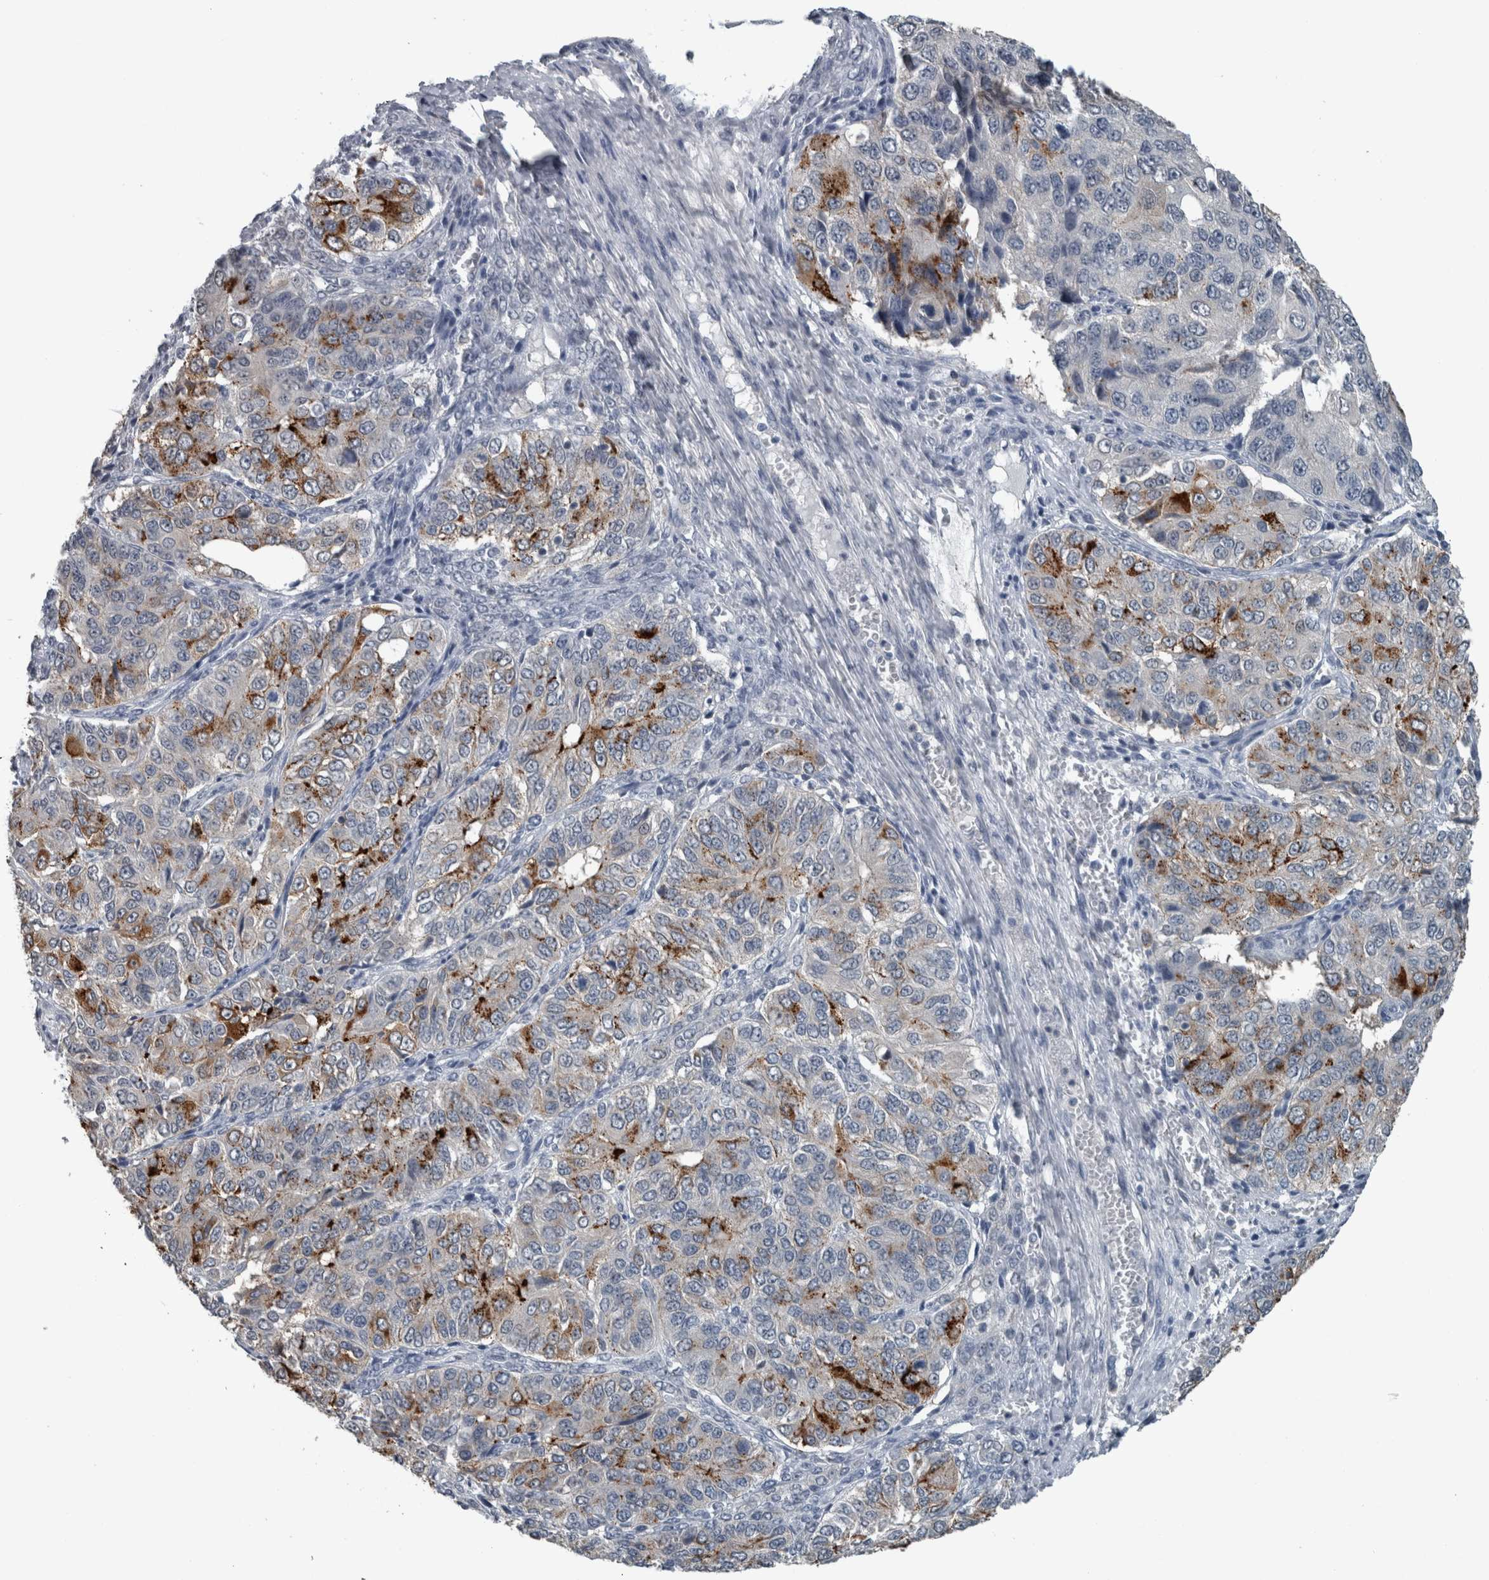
{"staining": {"intensity": "strong", "quantity": "<25%", "location": "cytoplasmic/membranous"}, "tissue": "ovarian cancer", "cell_type": "Tumor cells", "image_type": "cancer", "snomed": [{"axis": "morphology", "description": "Carcinoma, endometroid"}, {"axis": "topography", "description": "Ovary"}], "caption": "Endometroid carcinoma (ovarian) was stained to show a protein in brown. There is medium levels of strong cytoplasmic/membranous expression in approximately <25% of tumor cells. Immunohistochemistry (ihc) stains the protein in brown and the nuclei are stained blue.", "gene": "ACSF2", "patient": {"sex": "female", "age": 51}}